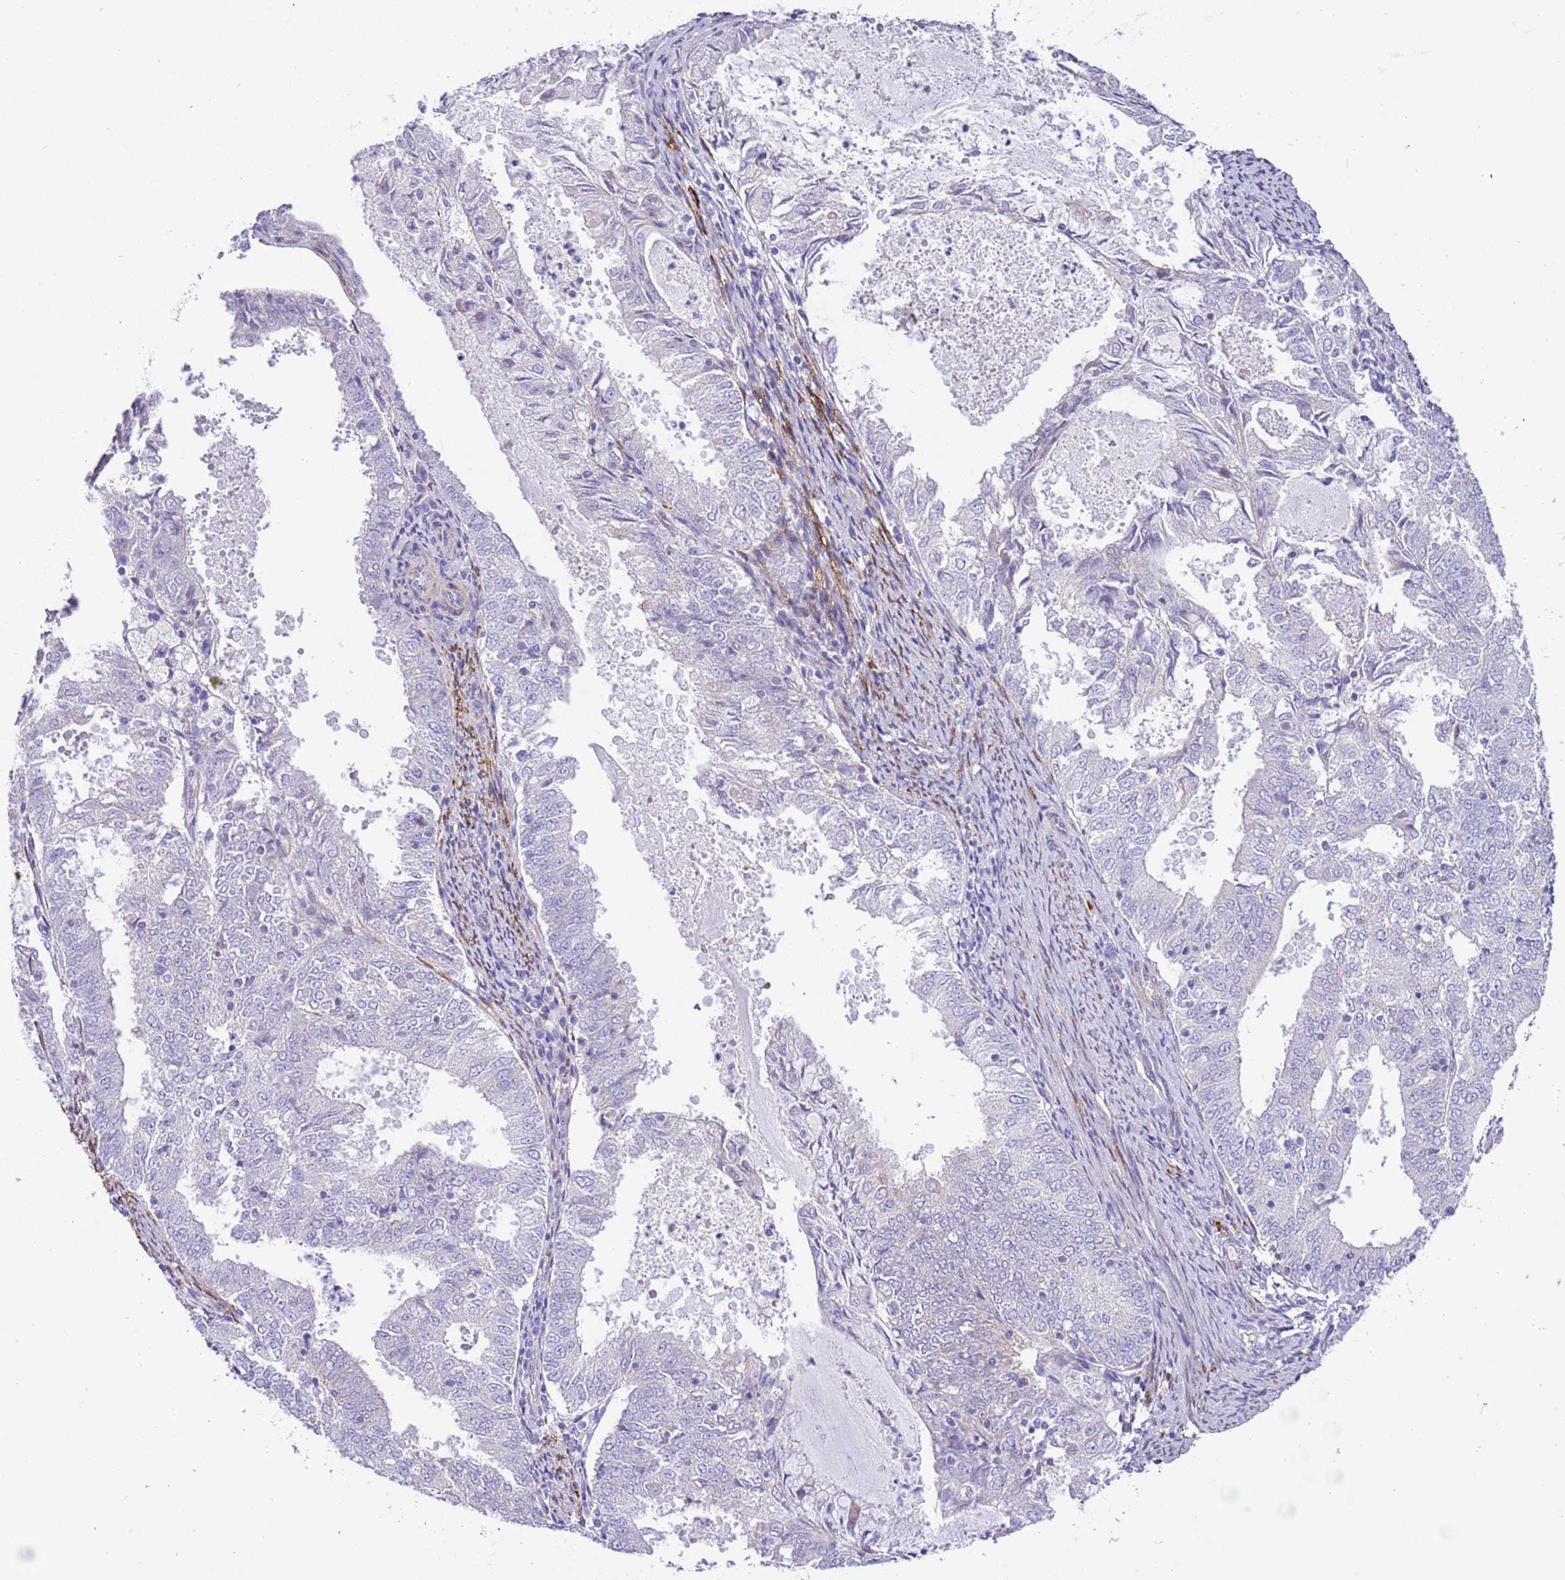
{"staining": {"intensity": "negative", "quantity": "none", "location": "none"}, "tissue": "endometrial cancer", "cell_type": "Tumor cells", "image_type": "cancer", "snomed": [{"axis": "morphology", "description": "Adenocarcinoma, NOS"}, {"axis": "topography", "description": "Endometrium"}], "caption": "This photomicrograph is of adenocarcinoma (endometrial) stained with immunohistochemistry (IHC) to label a protein in brown with the nuclei are counter-stained blue. There is no expression in tumor cells. Nuclei are stained in blue.", "gene": "SERINC3", "patient": {"sex": "female", "age": 57}}